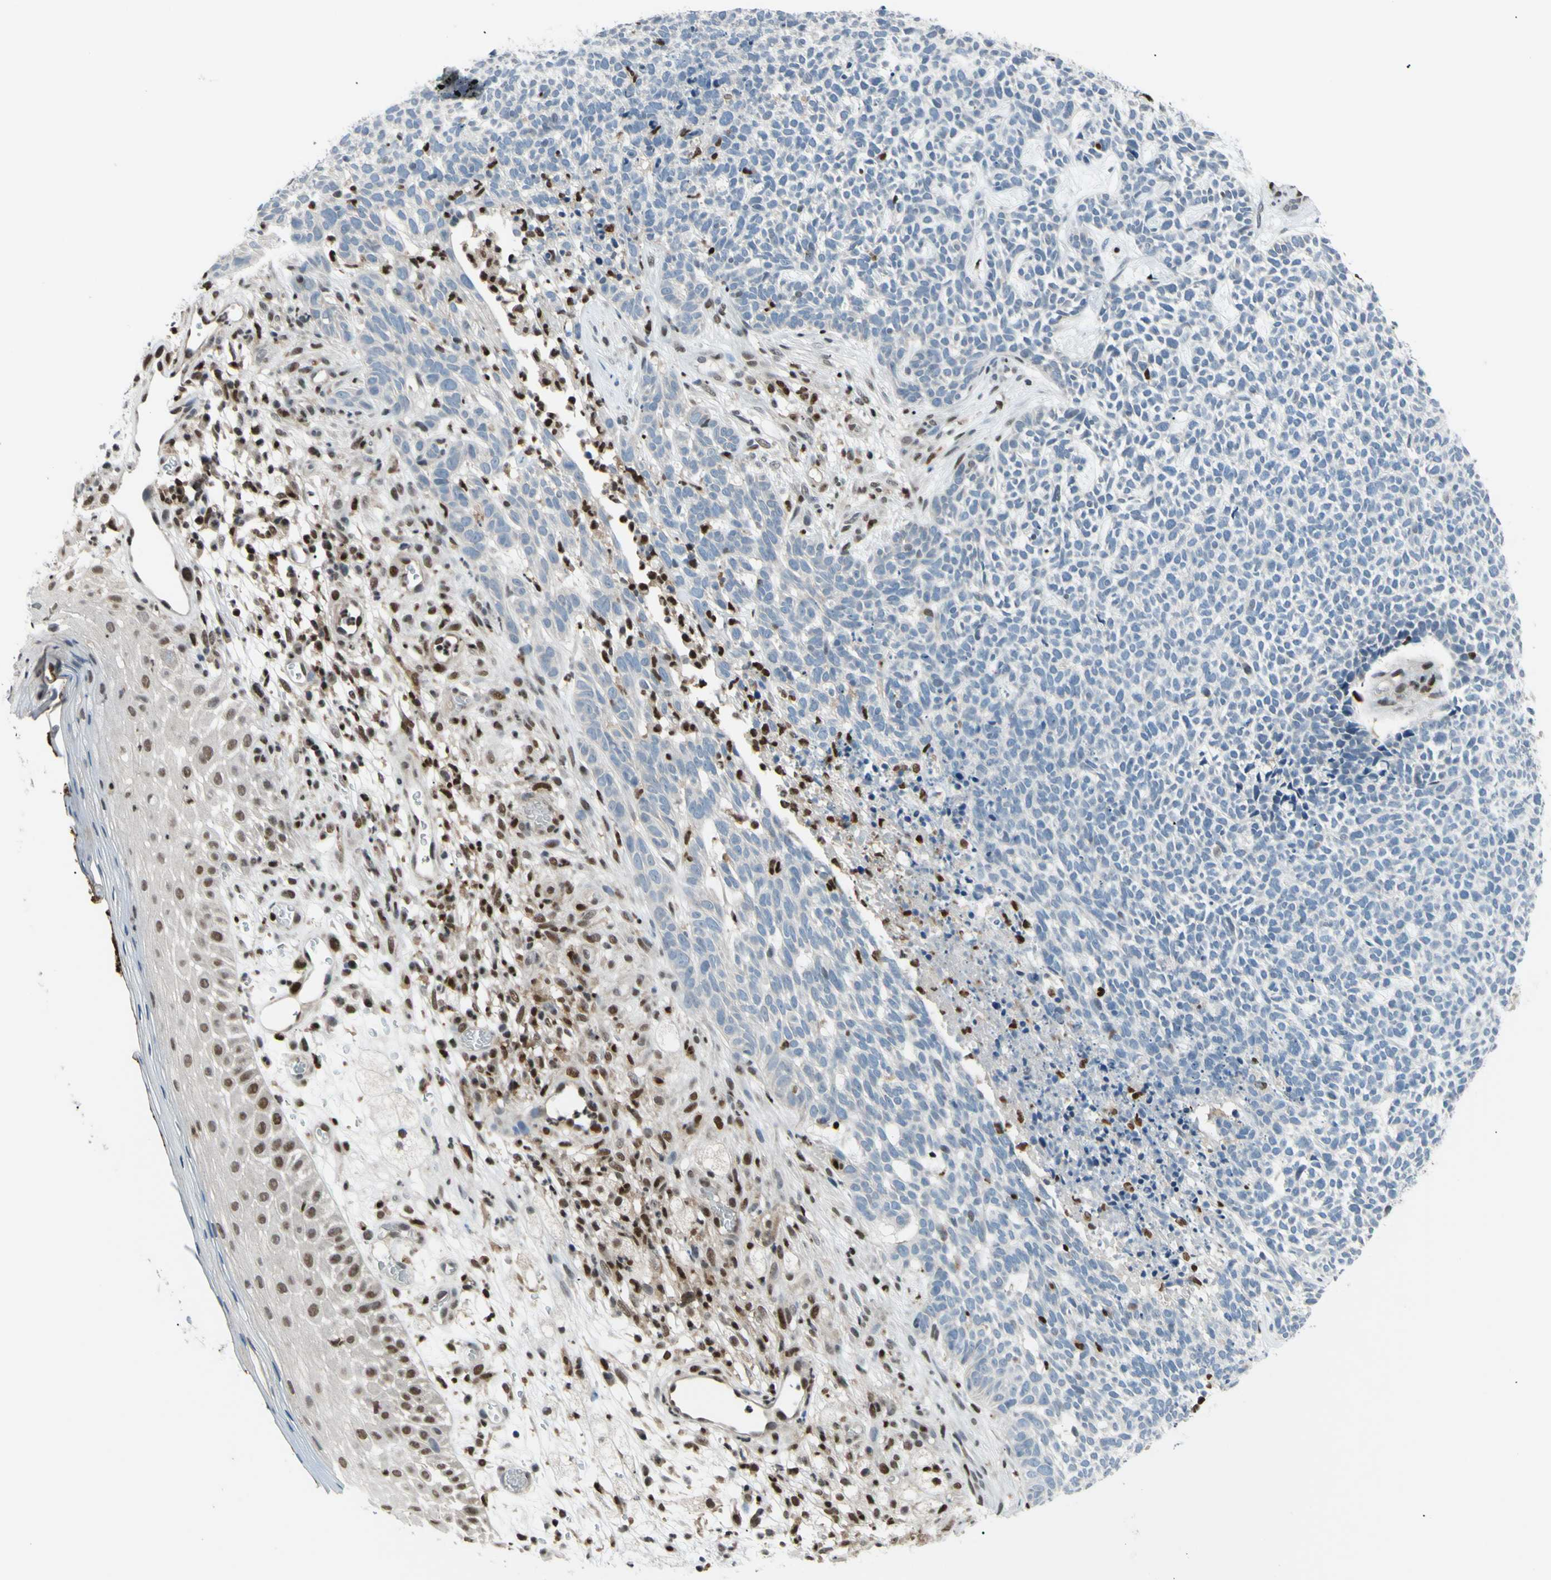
{"staining": {"intensity": "negative", "quantity": "none", "location": "none"}, "tissue": "skin cancer", "cell_type": "Tumor cells", "image_type": "cancer", "snomed": [{"axis": "morphology", "description": "Basal cell carcinoma"}, {"axis": "topography", "description": "Skin"}], "caption": "High power microscopy micrograph of an immunohistochemistry (IHC) image of skin basal cell carcinoma, revealing no significant positivity in tumor cells. (Brightfield microscopy of DAB immunohistochemistry (IHC) at high magnification).", "gene": "FKBP5", "patient": {"sex": "female", "age": 84}}